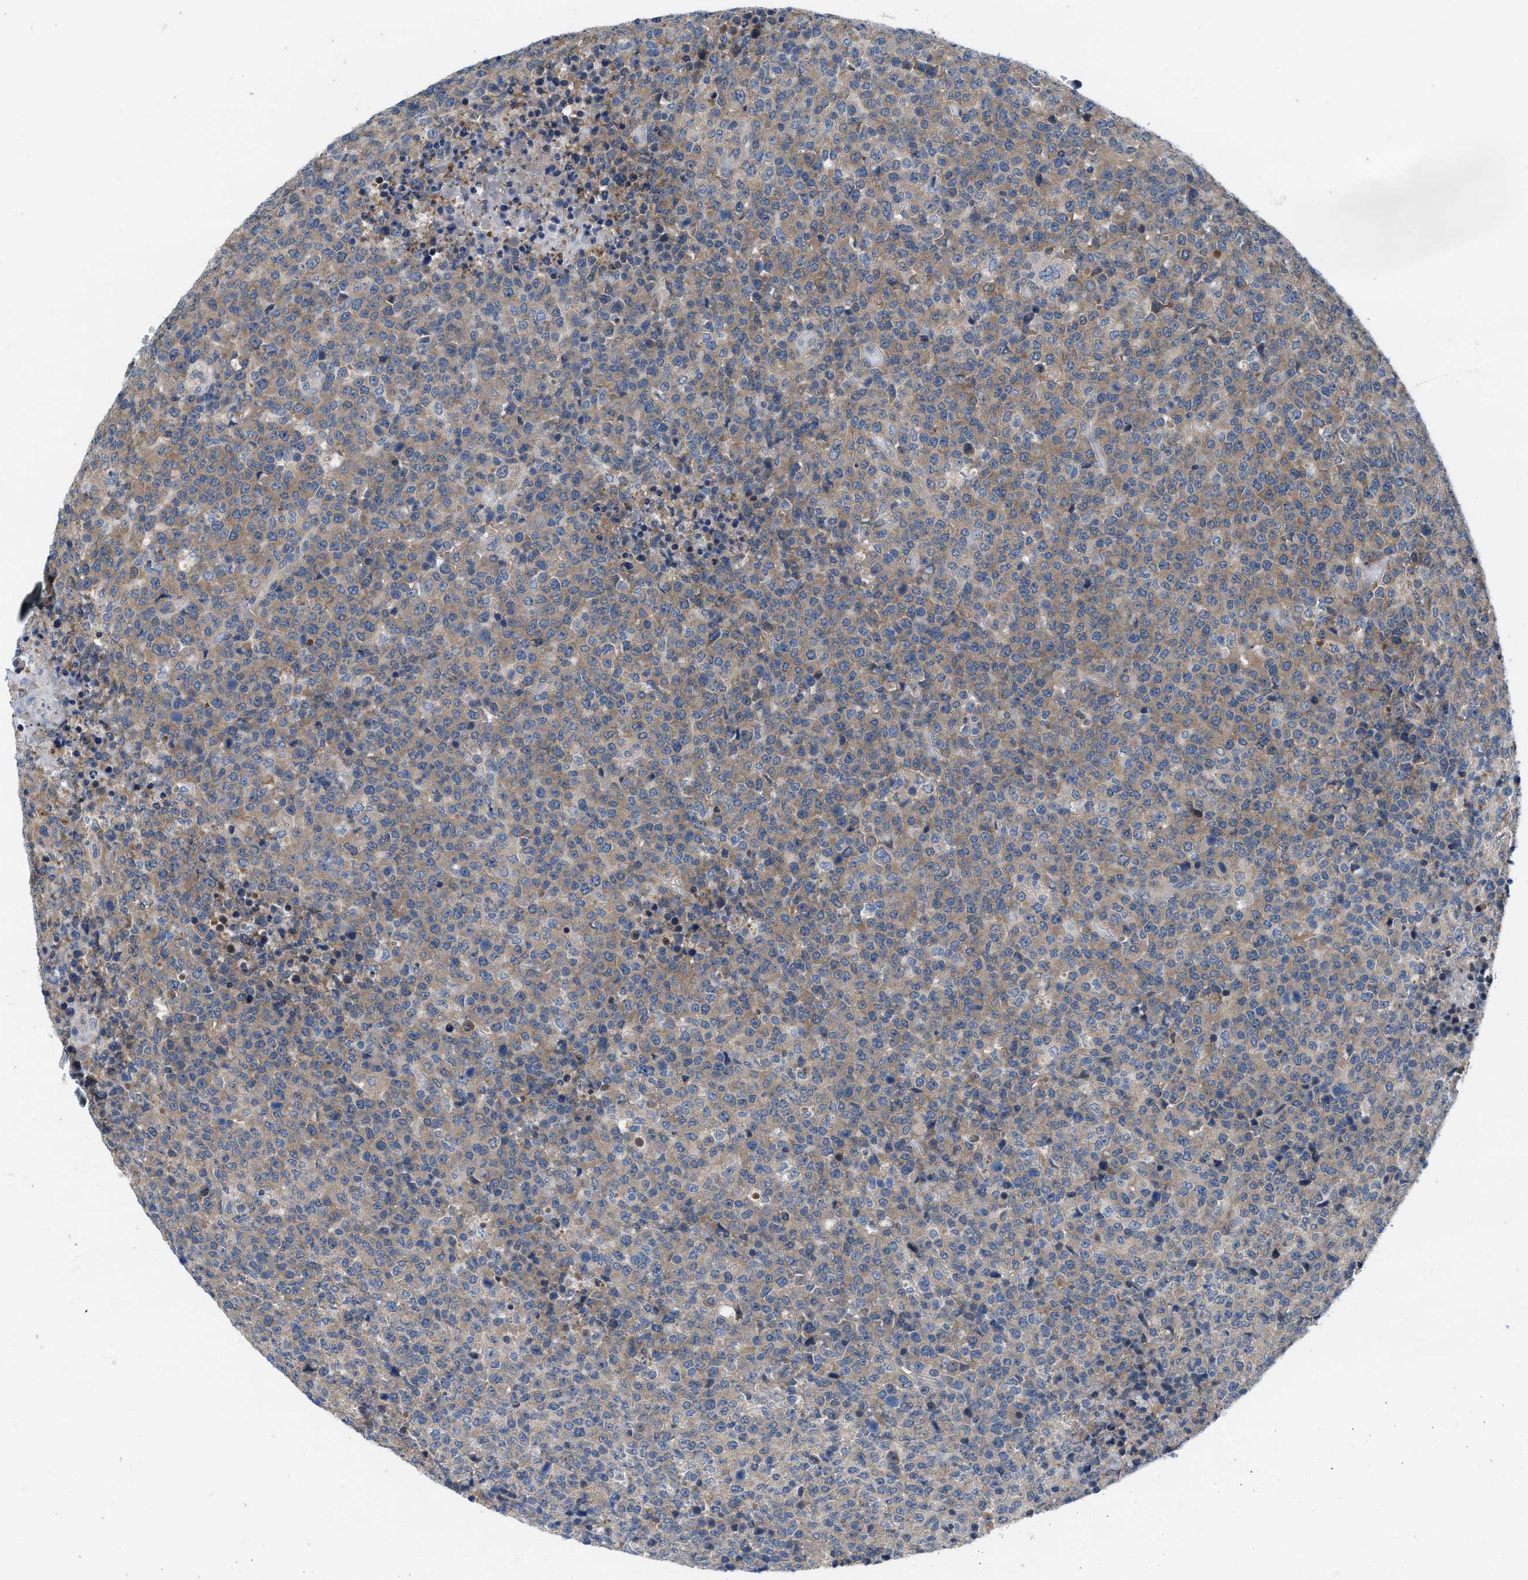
{"staining": {"intensity": "weak", "quantity": "25%-75%", "location": "cytoplasmic/membranous"}, "tissue": "lymphoma", "cell_type": "Tumor cells", "image_type": "cancer", "snomed": [{"axis": "morphology", "description": "Malignant lymphoma, non-Hodgkin's type, High grade"}, {"axis": "topography", "description": "Lymph node"}], "caption": "Immunohistochemical staining of human lymphoma reveals low levels of weak cytoplasmic/membranous protein positivity in approximately 25%-75% of tumor cells. The staining was performed using DAB (3,3'-diaminobenzidine) to visualize the protein expression in brown, while the nuclei were stained in blue with hematoxylin (Magnification: 20x).", "gene": "NUDT5", "patient": {"sex": "male", "age": 13}}